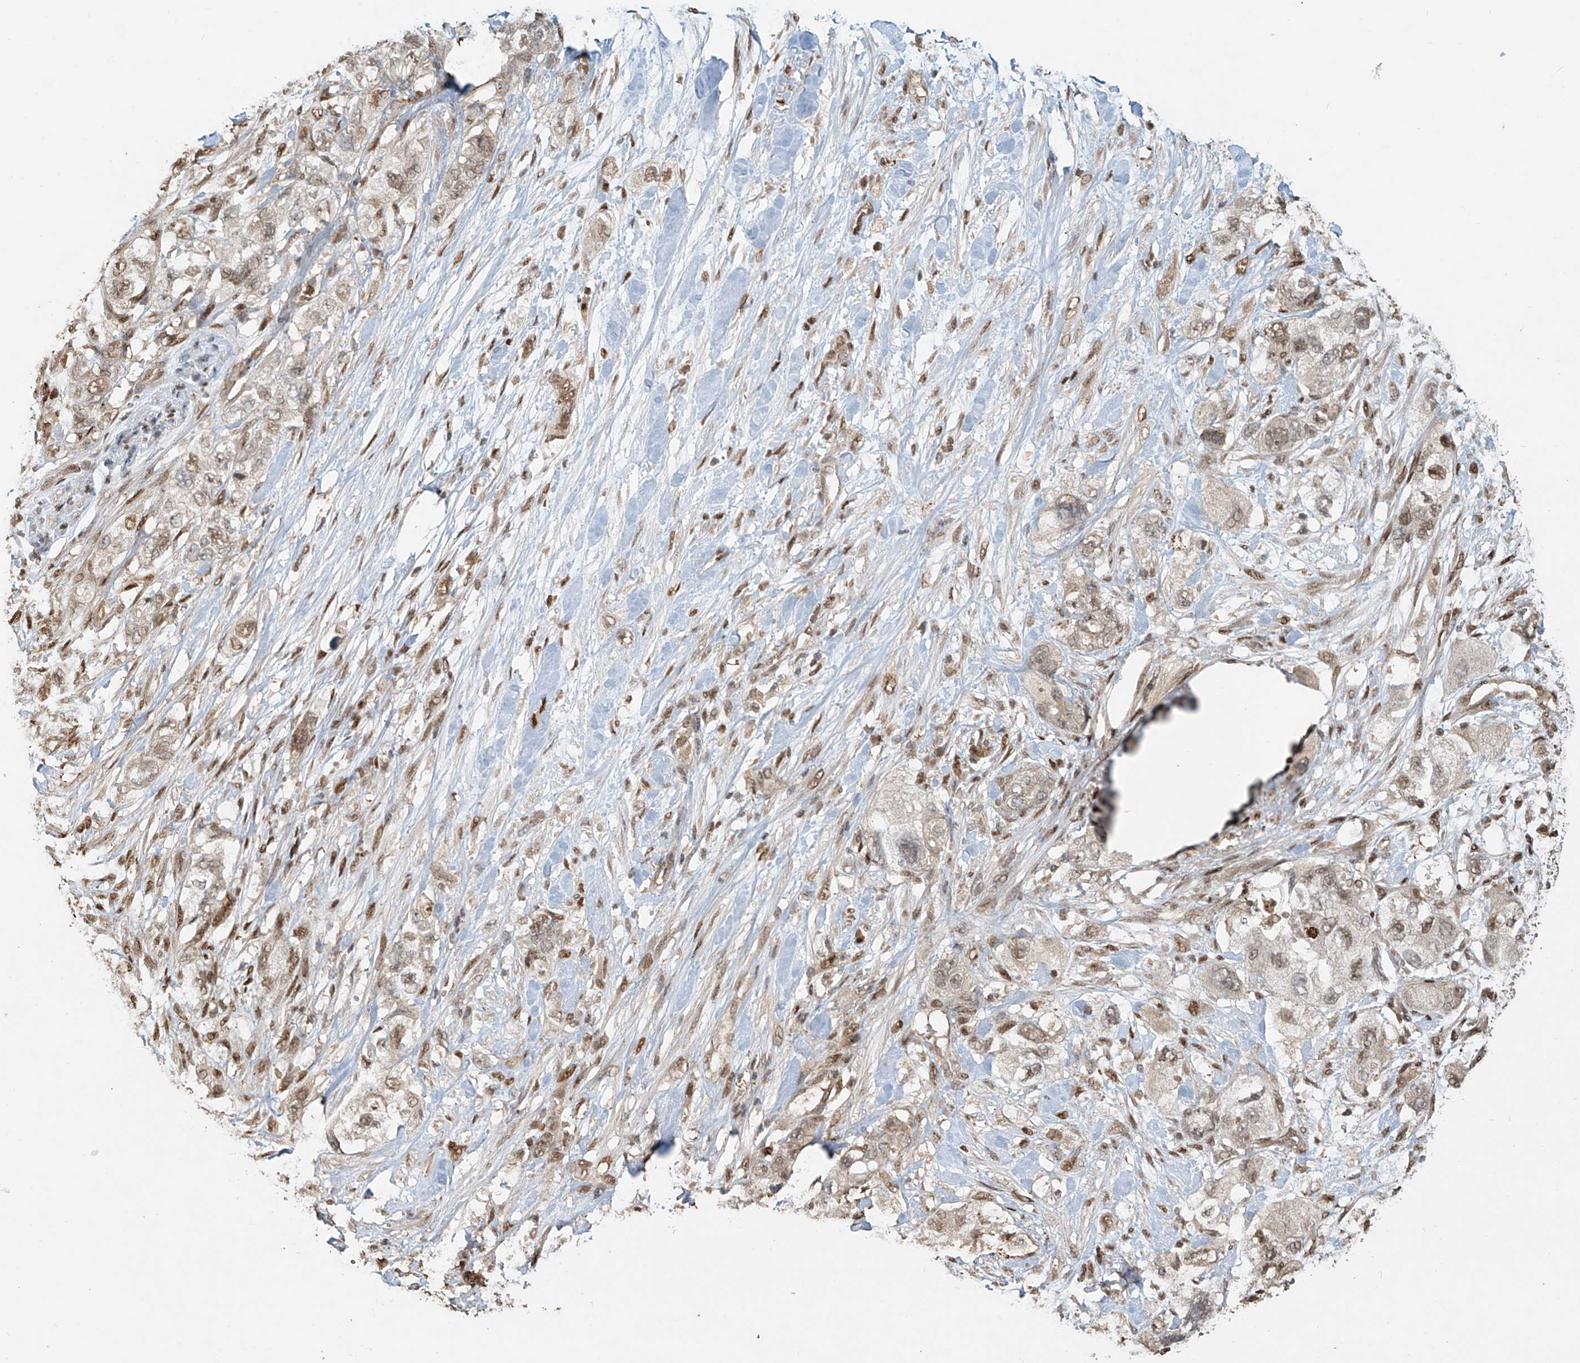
{"staining": {"intensity": "weak", "quantity": "25%-75%", "location": "nuclear"}, "tissue": "pancreatic cancer", "cell_type": "Tumor cells", "image_type": "cancer", "snomed": [{"axis": "morphology", "description": "Adenocarcinoma, NOS"}, {"axis": "topography", "description": "Pancreas"}], "caption": "The histopathology image reveals a brown stain indicating the presence of a protein in the nuclear of tumor cells in pancreatic adenocarcinoma. (DAB IHC with brightfield microscopy, high magnification).", "gene": "RMND1", "patient": {"sex": "female", "age": 73}}